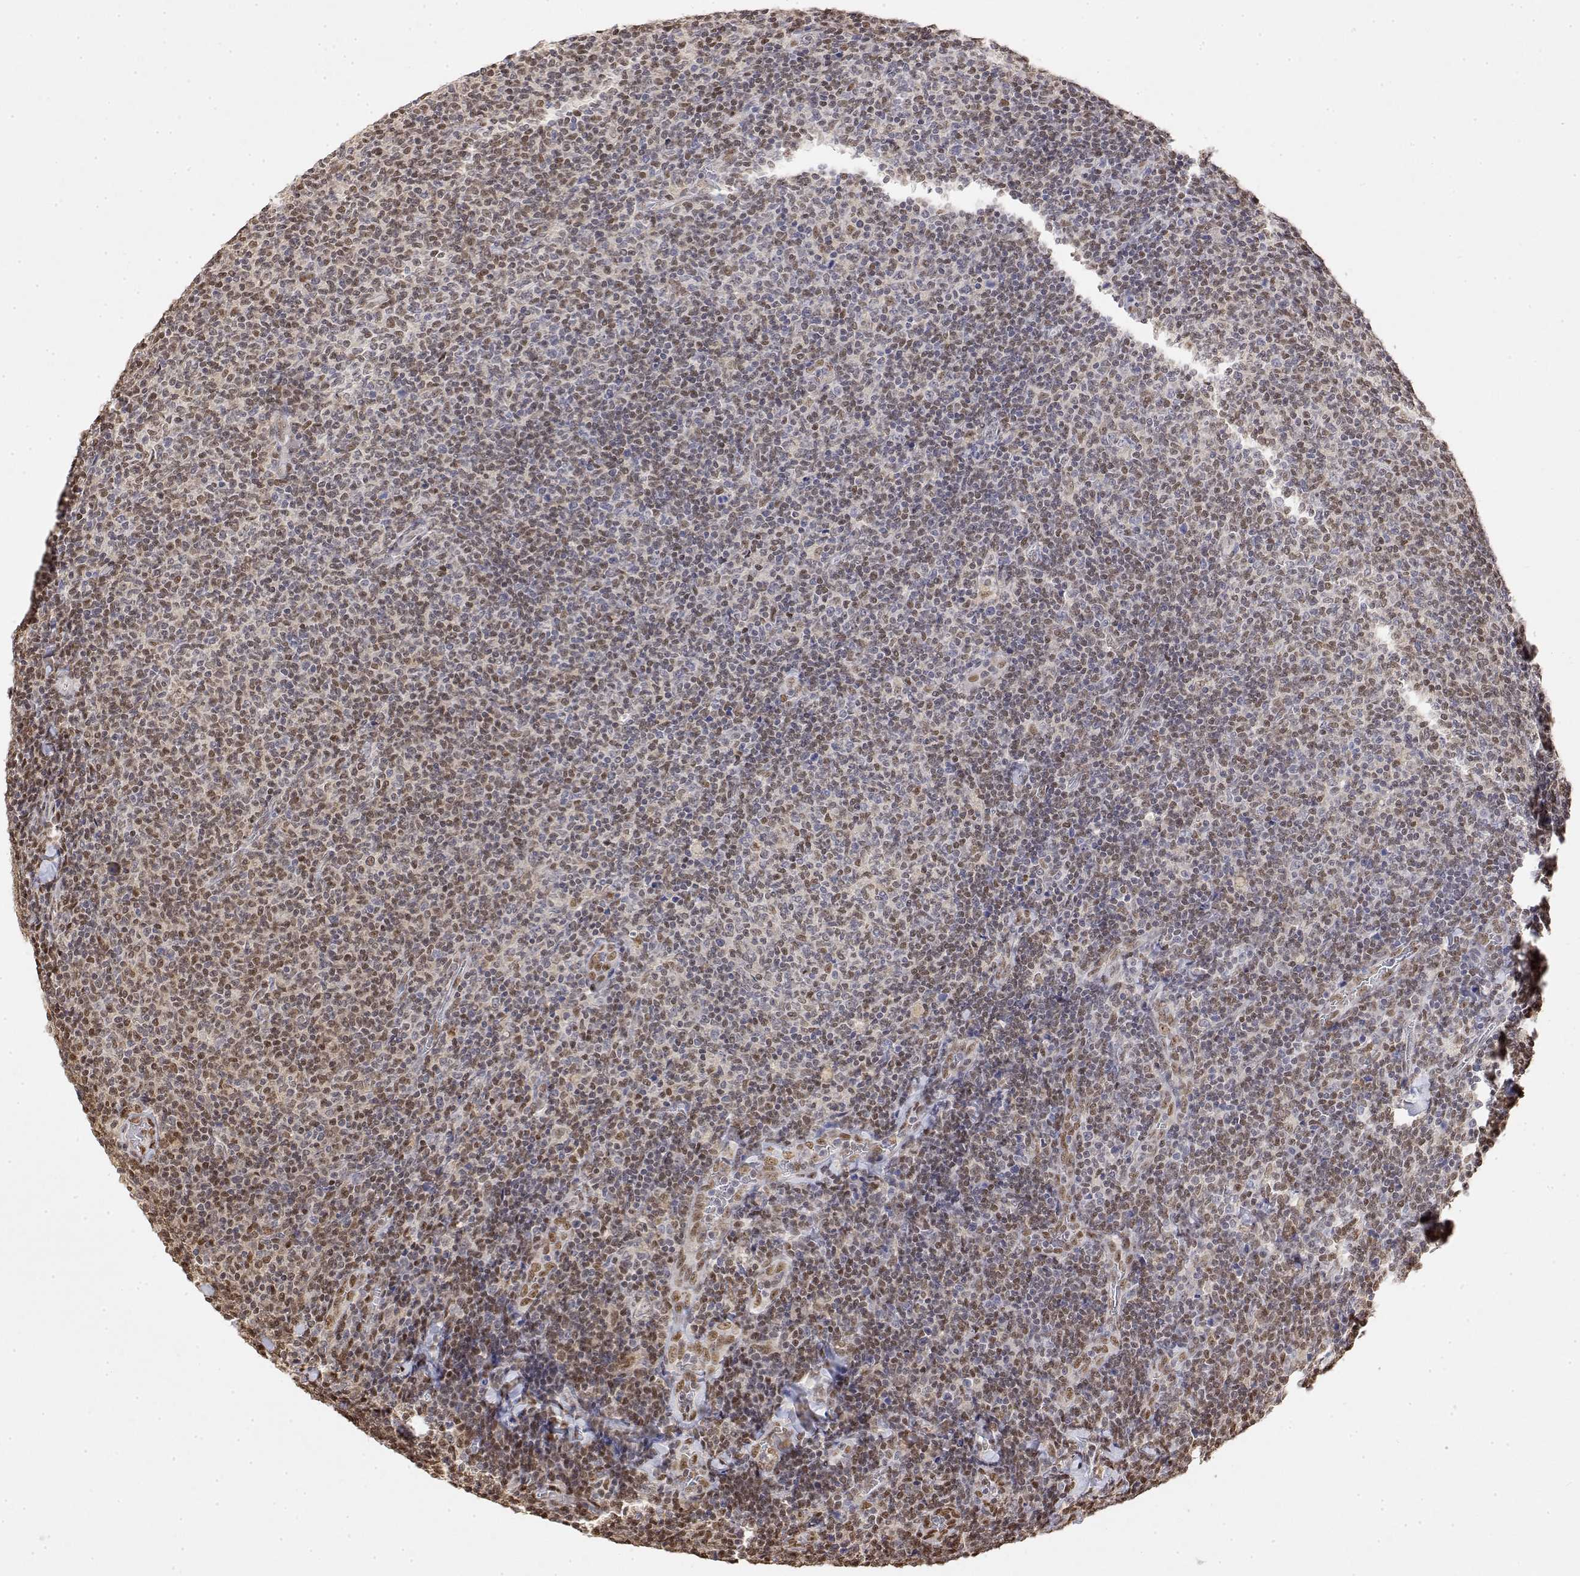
{"staining": {"intensity": "moderate", "quantity": "25%-75%", "location": "nuclear"}, "tissue": "lymphoma", "cell_type": "Tumor cells", "image_type": "cancer", "snomed": [{"axis": "morphology", "description": "Malignant lymphoma, non-Hodgkin's type, Low grade"}, {"axis": "topography", "description": "Lymph node"}], "caption": "DAB (3,3'-diaminobenzidine) immunohistochemical staining of human lymphoma reveals moderate nuclear protein staining in approximately 25%-75% of tumor cells.", "gene": "TPI1", "patient": {"sex": "male", "age": 52}}